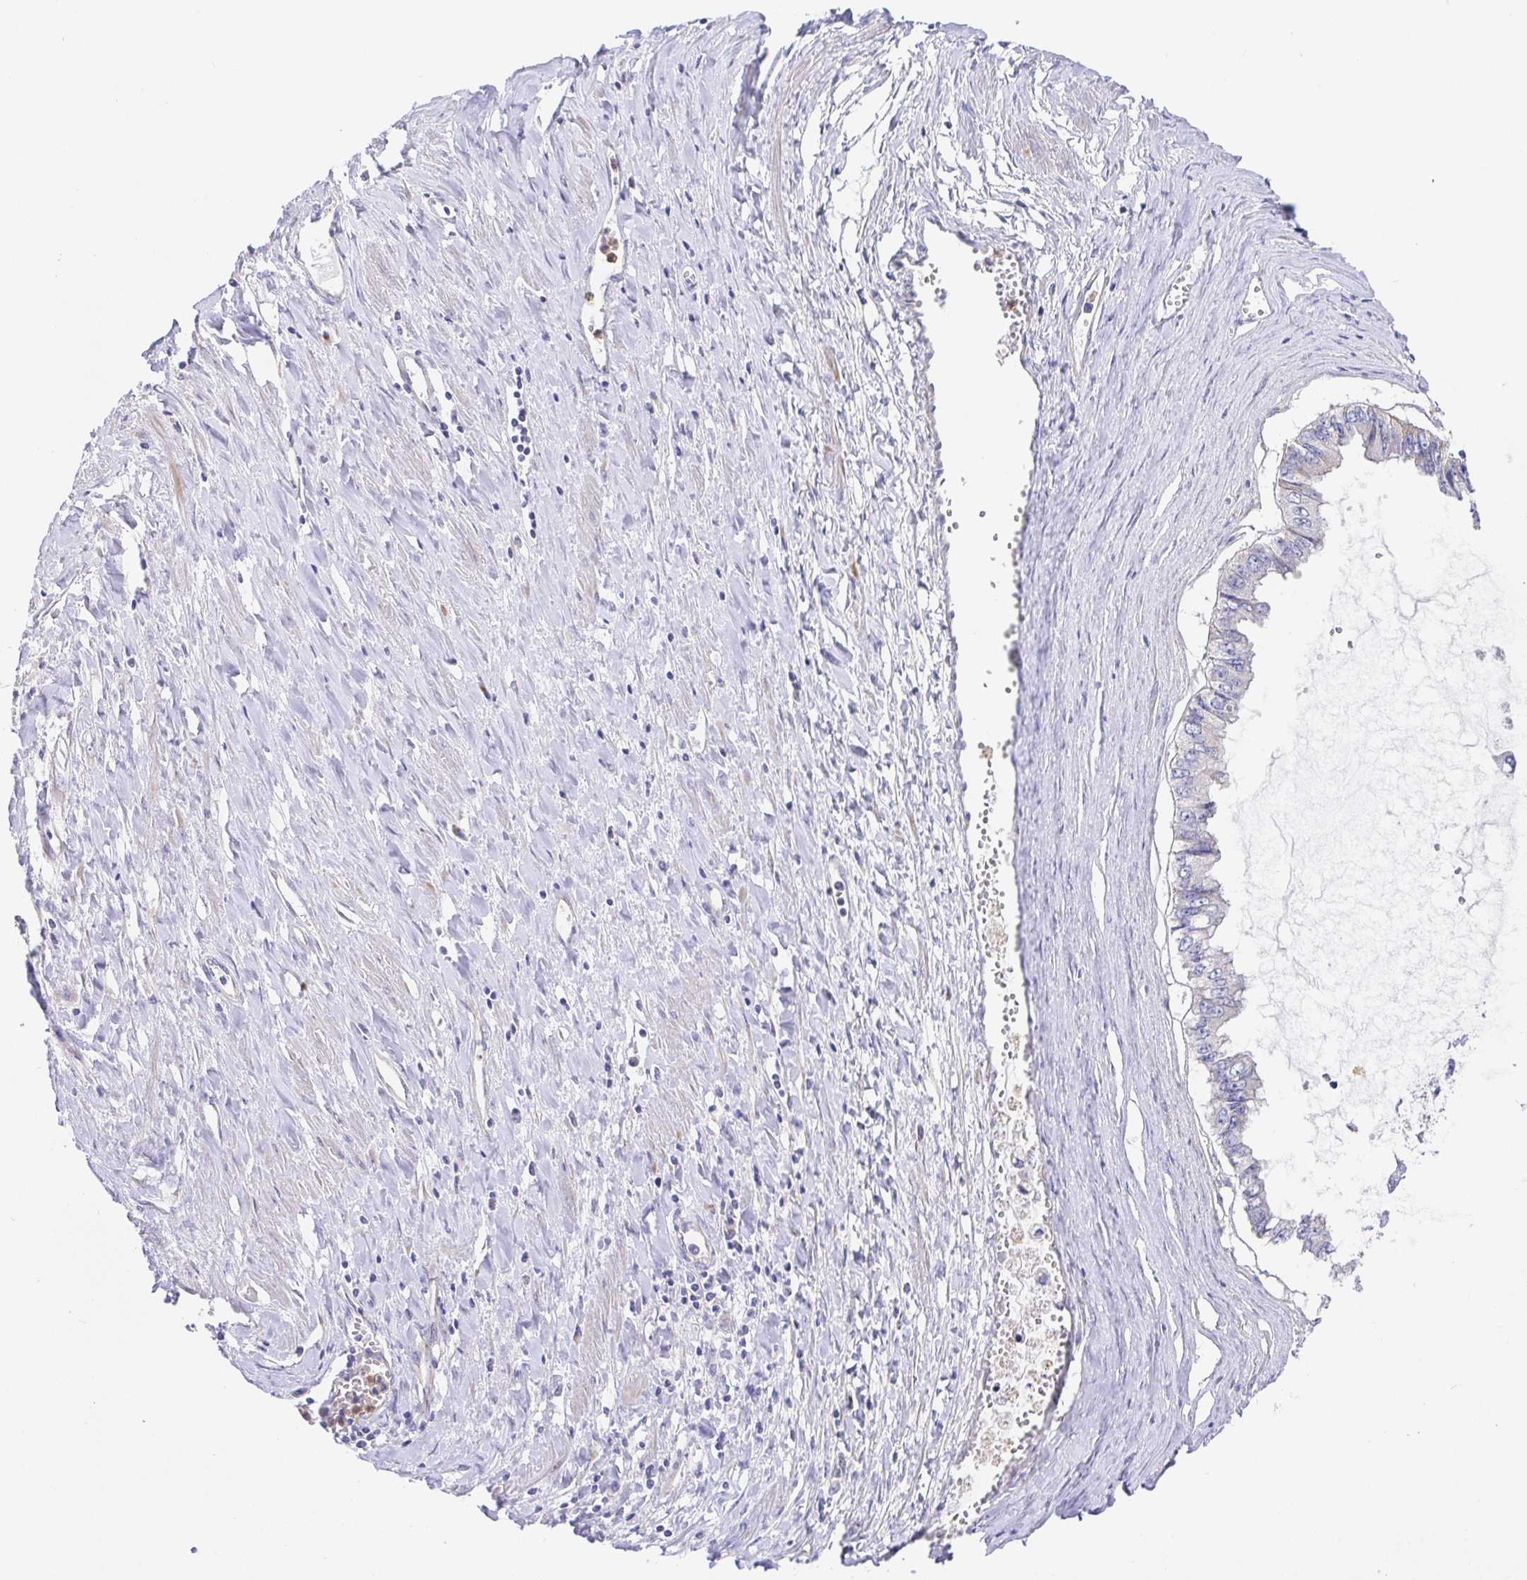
{"staining": {"intensity": "weak", "quantity": "<25%", "location": "cytoplasmic/membranous"}, "tissue": "ovarian cancer", "cell_type": "Tumor cells", "image_type": "cancer", "snomed": [{"axis": "morphology", "description": "Cystadenocarcinoma, mucinous, NOS"}, {"axis": "topography", "description": "Ovary"}], "caption": "Immunohistochemical staining of ovarian cancer demonstrates no significant expression in tumor cells. (Stains: DAB (3,3'-diaminobenzidine) immunohistochemistry with hematoxylin counter stain, Microscopy: brightfield microscopy at high magnification).", "gene": "GOLGA1", "patient": {"sex": "female", "age": 72}}